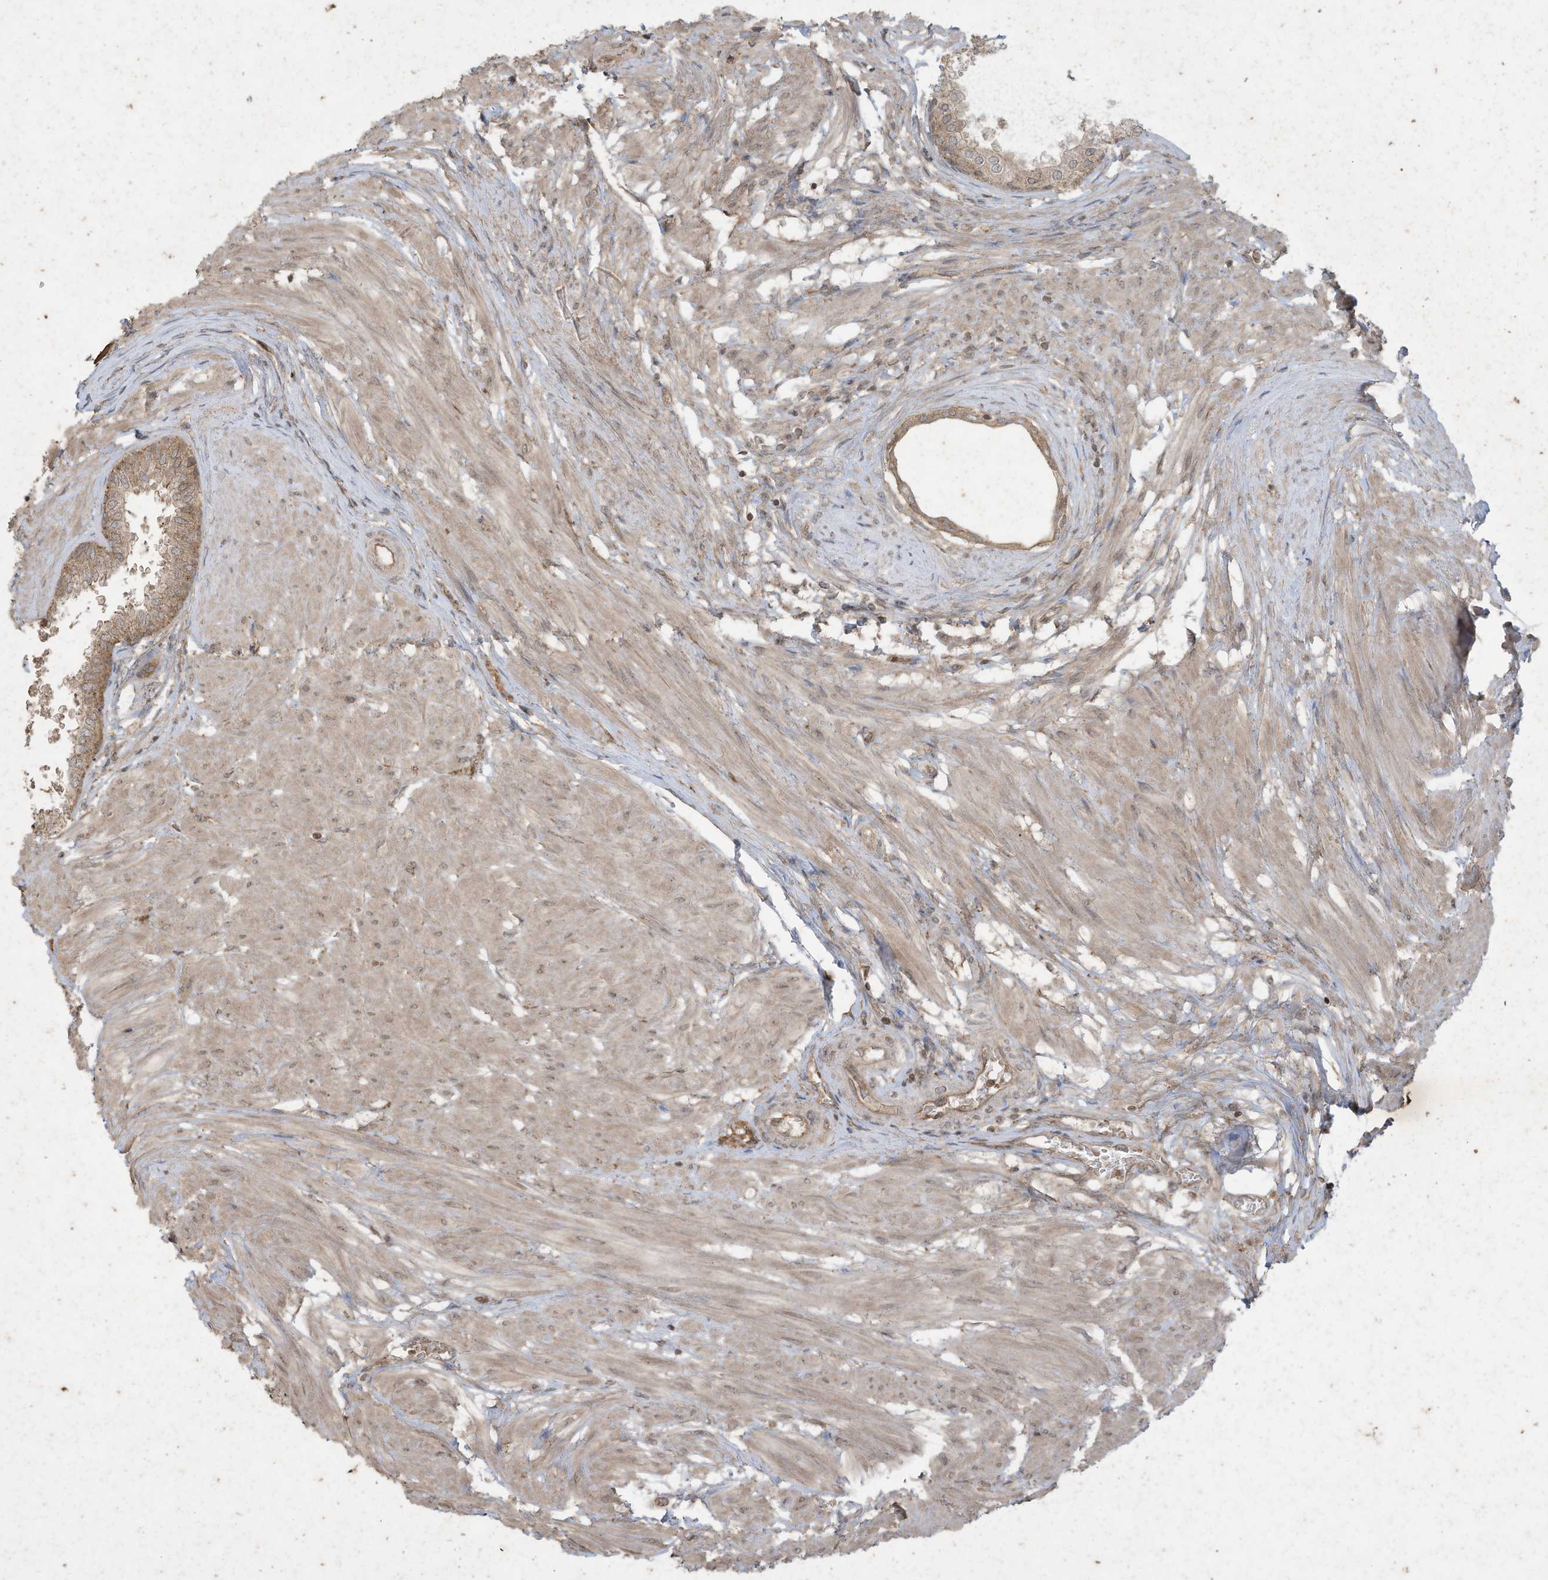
{"staining": {"intensity": "moderate", "quantity": ">75%", "location": "cytoplasmic/membranous"}, "tissue": "prostate", "cell_type": "Glandular cells", "image_type": "normal", "snomed": [{"axis": "morphology", "description": "Normal tissue, NOS"}, {"axis": "topography", "description": "Prostate"}], "caption": "Glandular cells reveal moderate cytoplasmic/membranous expression in about >75% of cells in benign prostate.", "gene": "MATN2", "patient": {"sex": "male", "age": 48}}